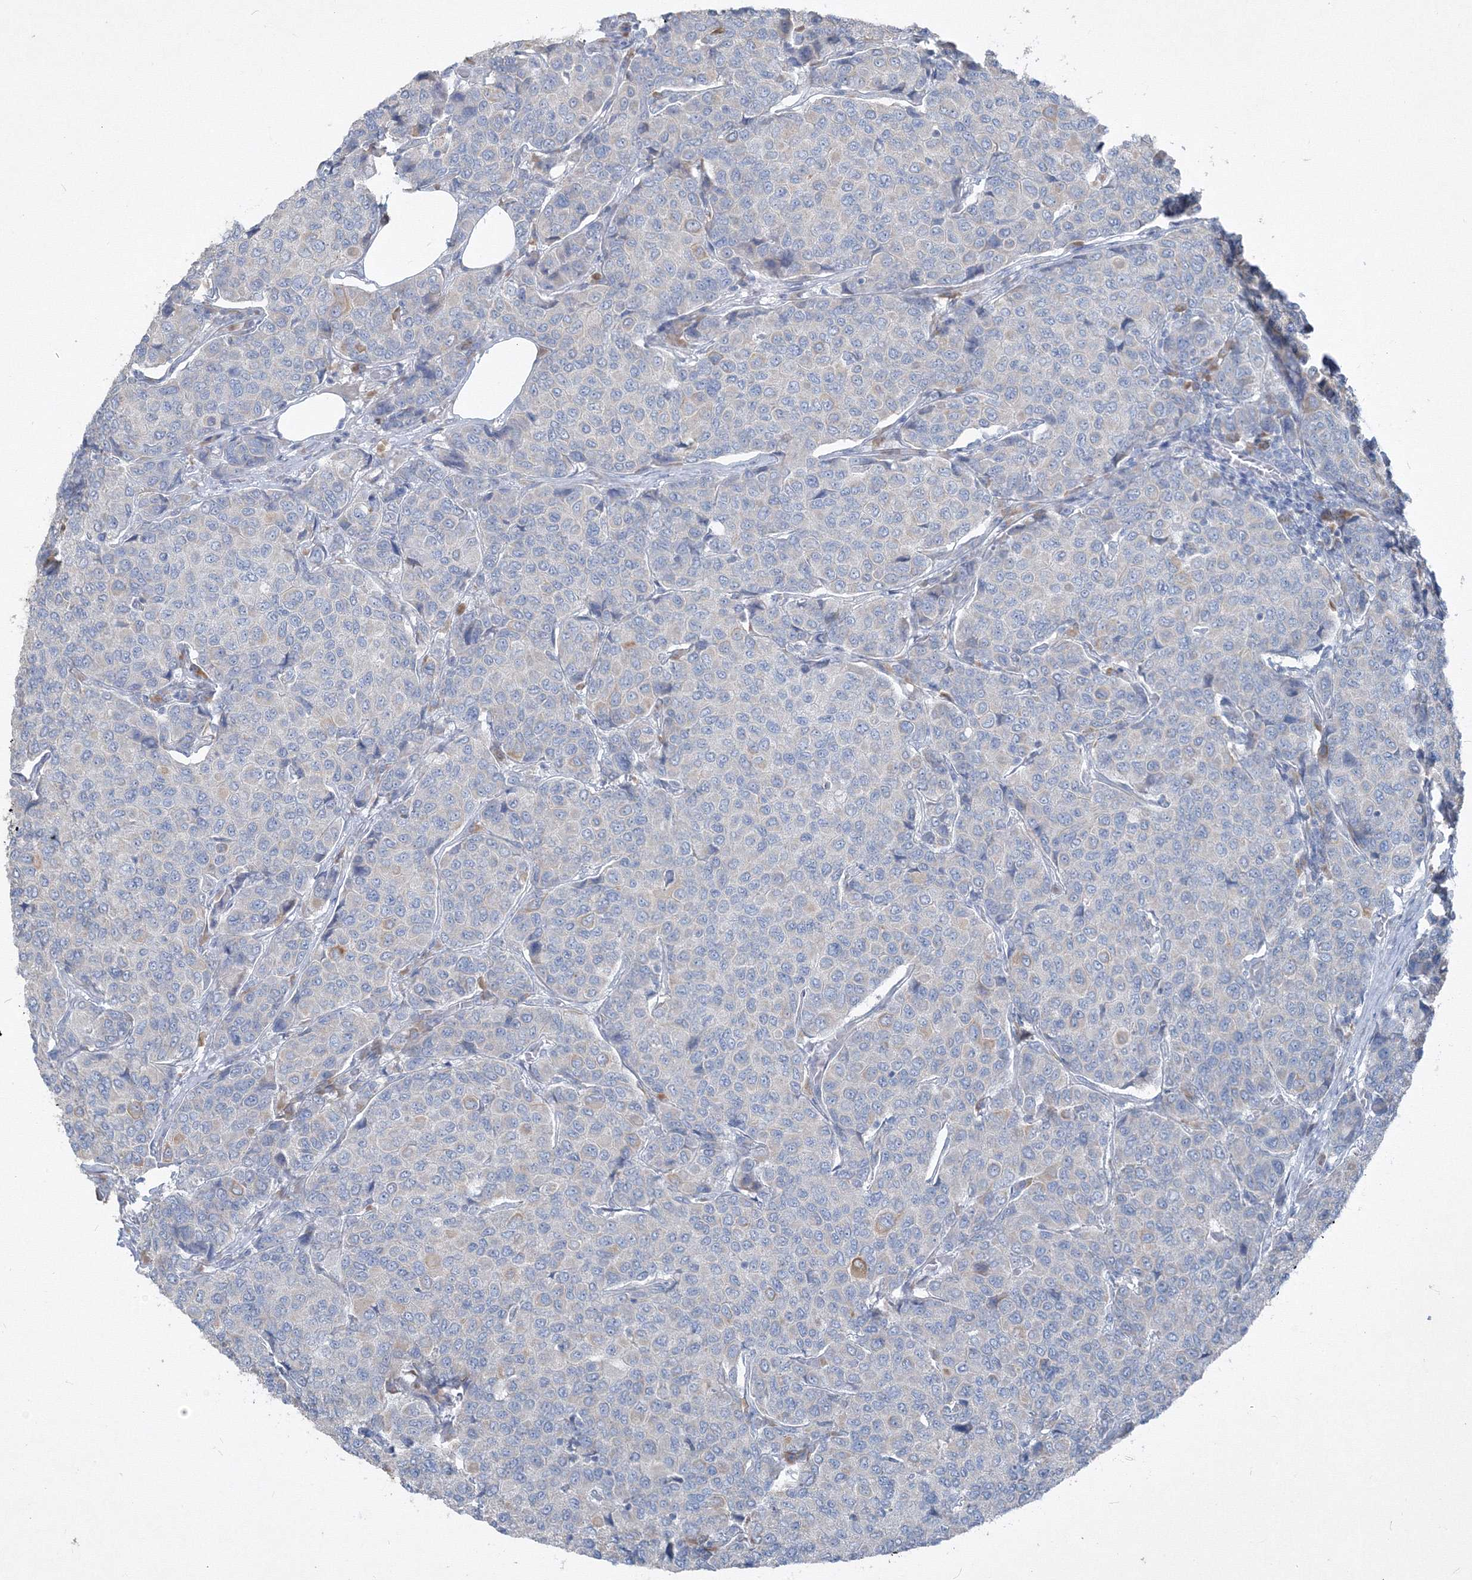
{"staining": {"intensity": "negative", "quantity": "none", "location": "none"}, "tissue": "breast cancer", "cell_type": "Tumor cells", "image_type": "cancer", "snomed": [{"axis": "morphology", "description": "Duct carcinoma"}, {"axis": "topography", "description": "Breast"}], "caption": "High magnification brightfield microscopy of infiltrating ductal carcinoma (breast) stained with DAB (3,3'-diaminobenzidine) (brown) and counterstained with hematoxylin (blue): tumor cells show no significant expression.", "gene": "IFNAR1", "patient": {"sex": "female", "age": 55}}